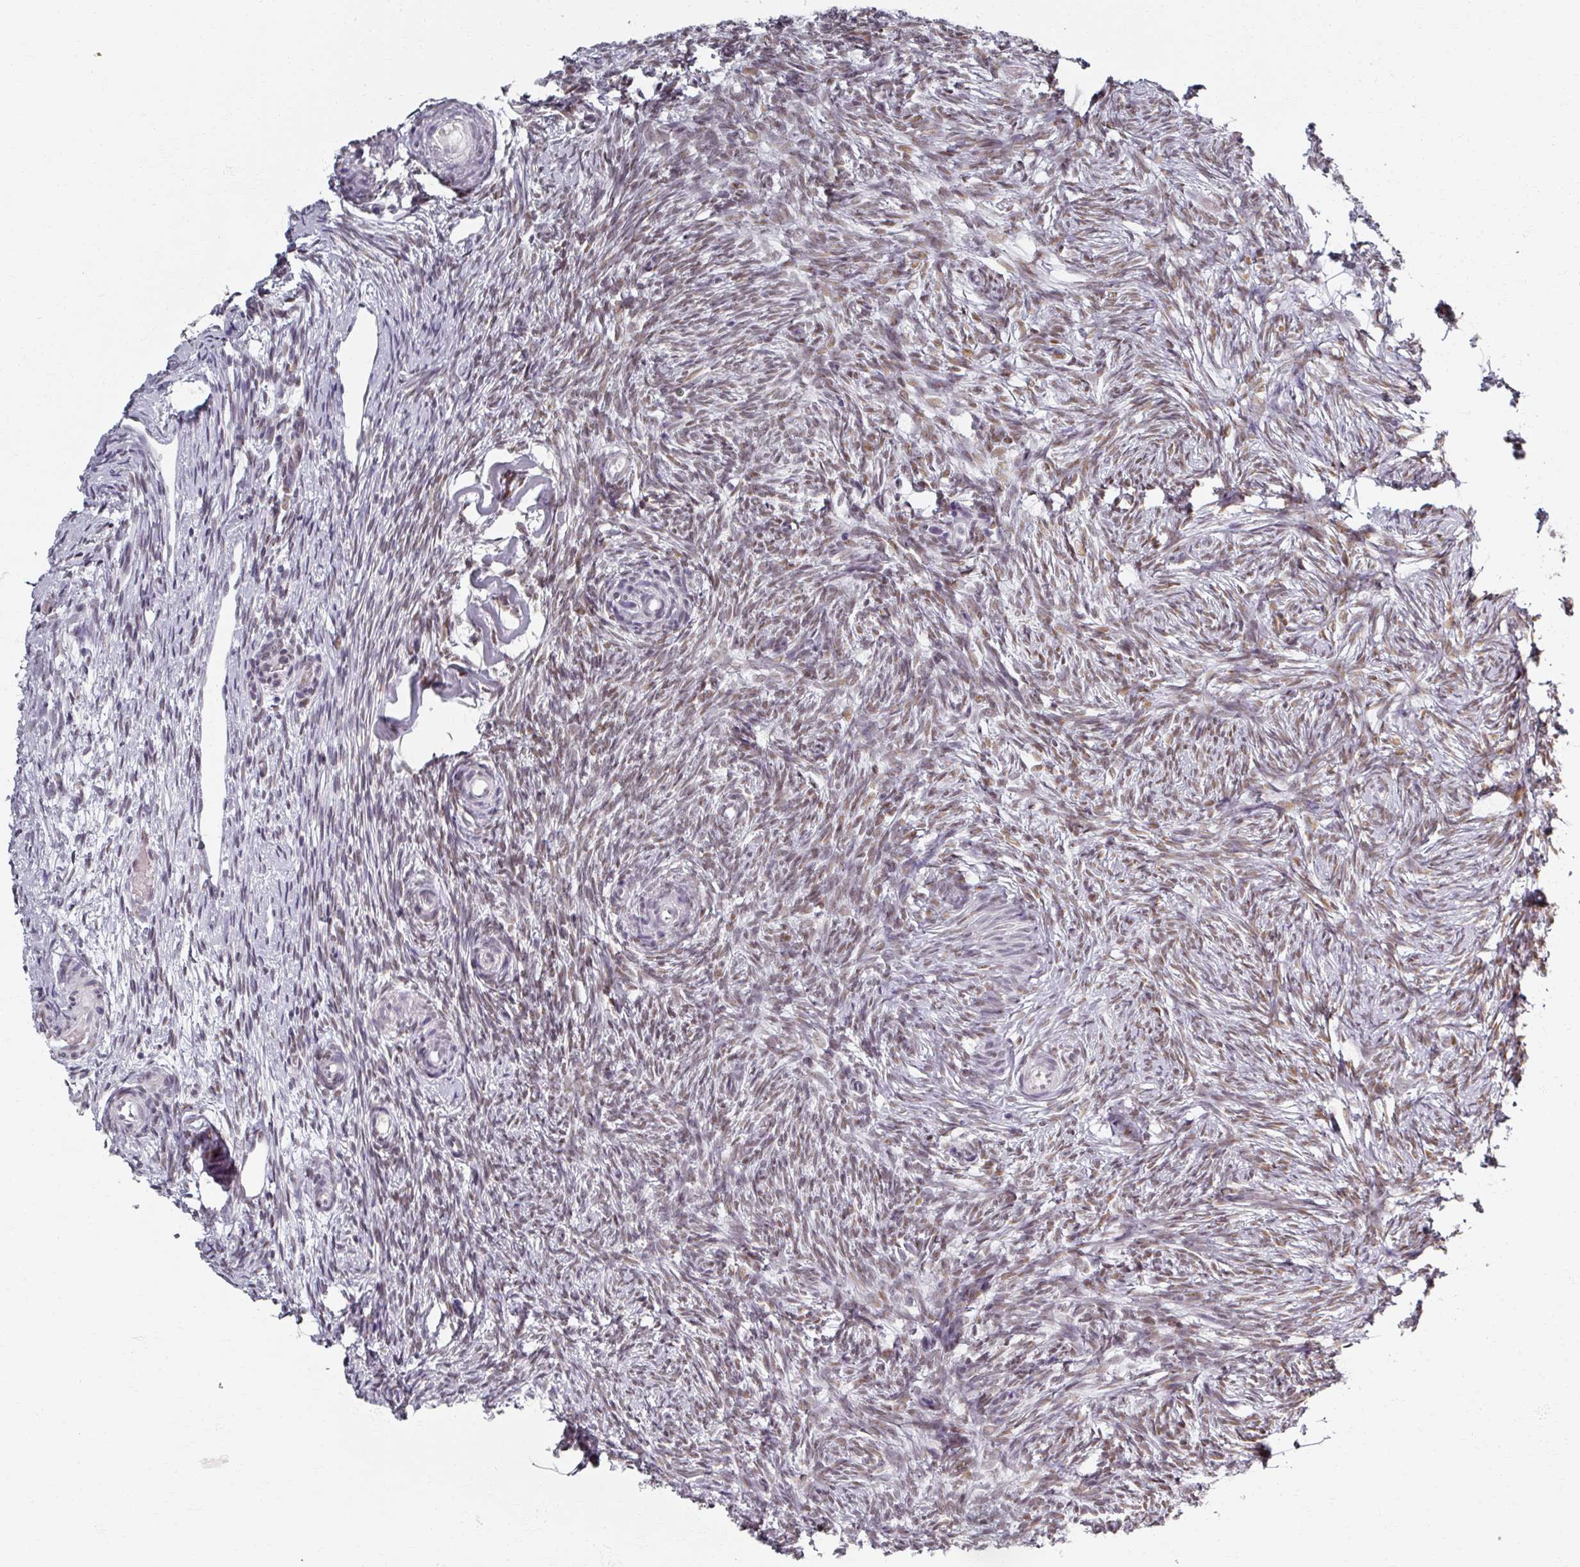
{"staining": {"intensity": "moderate", "quantity": "25%-75%", "location": "nuclear"}, "tissue": "ovary", "cell_type": "Ovarian stroma cells", "image_type": "normal", "snomed": [{"axis": "morphology", "description": "Normal tissue, NOS"}, {"axis": "topography", "description": "Ovary"}], "caption": "Protein staining of benign ovary demonstrates moderate nuclear positivity in about 25%-75% of ovarian stroma cells.", "gene": "RIPOR3", "patient": {"sex": "female", "age": 51}}